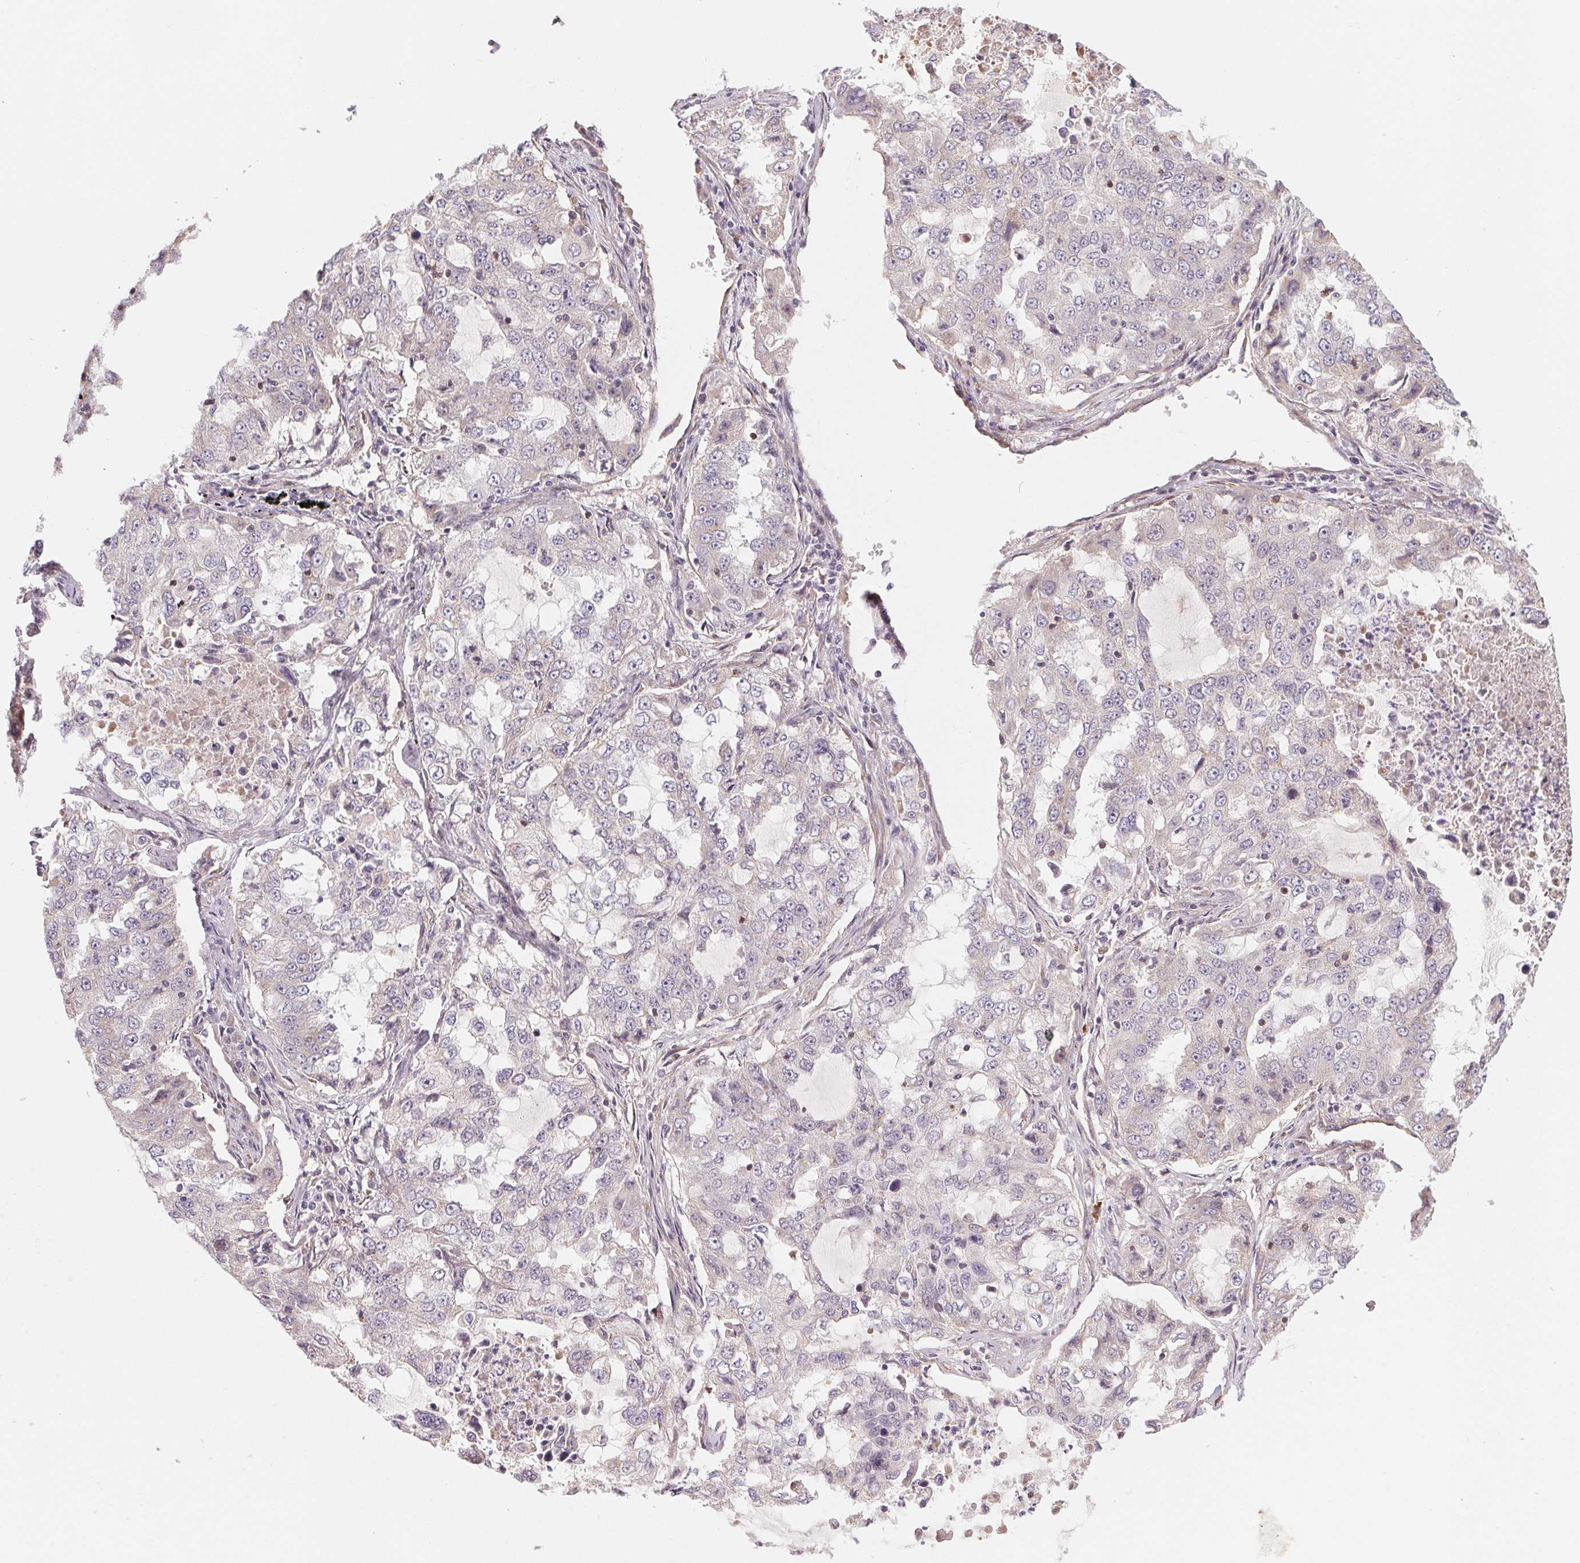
{"staining": {"intensity": "negative", "quantity": "none", "location": "none"}, "tissue": "lung cancer", "cell_type": "Tumor cells", "image_type": "cancer", "snomed": [{"axis": "morphology", "description": "Adenocarcinoma, NOS"}, {"axis": "topography", "description": "Lung"}], "caption": "Human lung cancer (adenocarcinoma) stained for a protein using IHC displays no staining in tumor cells.", "gene": "CCDC112", "patient": {"sex": "female", "age": 61}}